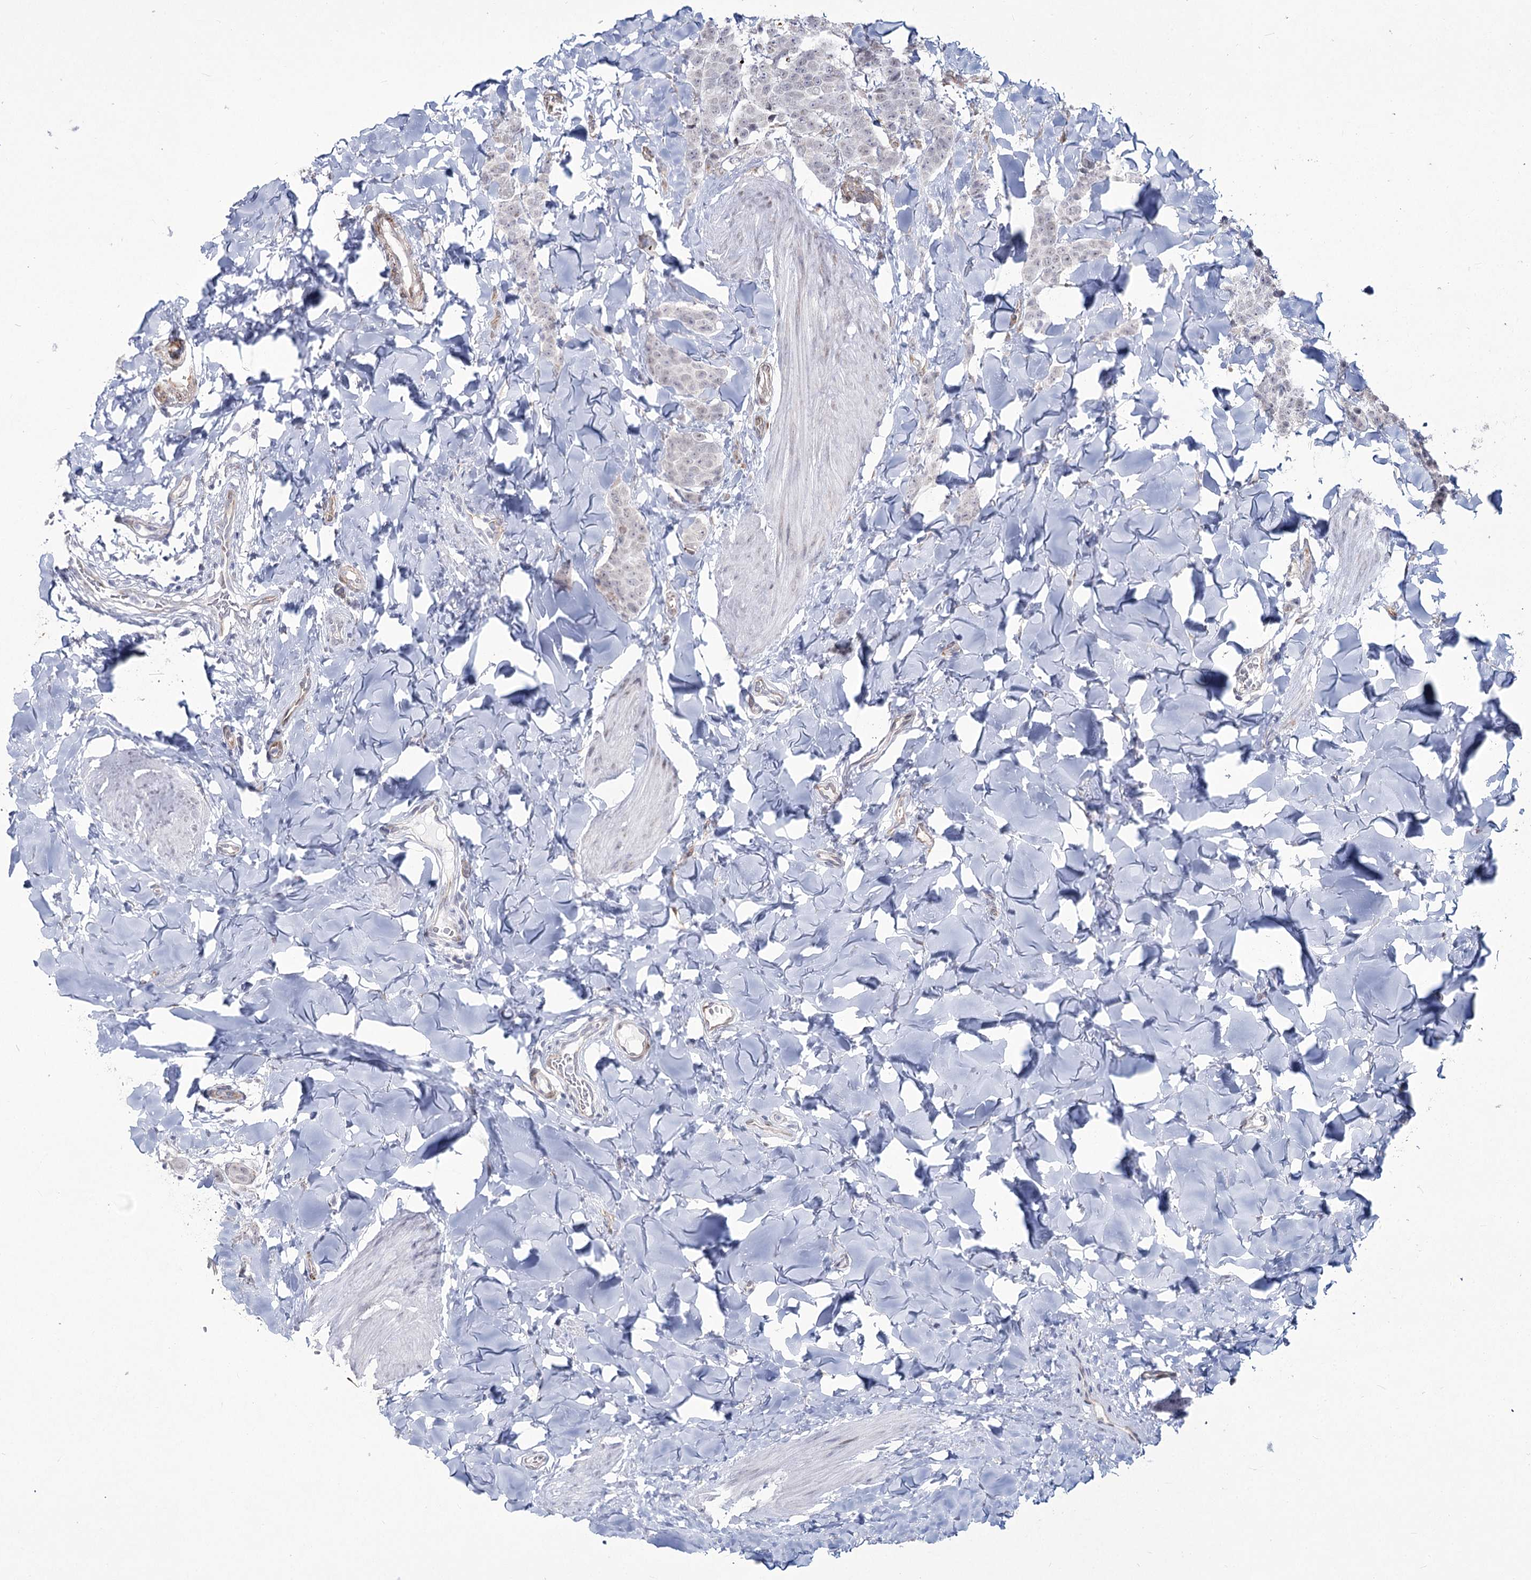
{"staining": {"intensity": "negative", "quantity": "none", "location": "none"}, "tissue": "breast cancer", "cell_type": "Tumor cells", "image_type": "cancer", "snomed": [{"axis": "morphology", "description": "Duct carcinoma"}, {"axis": "topography", "description": "Breast"}], "caption": "This is an immunohistochemistry (IHC) micrograph of human breast infiltrating ductal carcinoma. There is no staining in tumor cells.", "gene": "YBX3", "patient": {"sex": "female", "age": 40}}